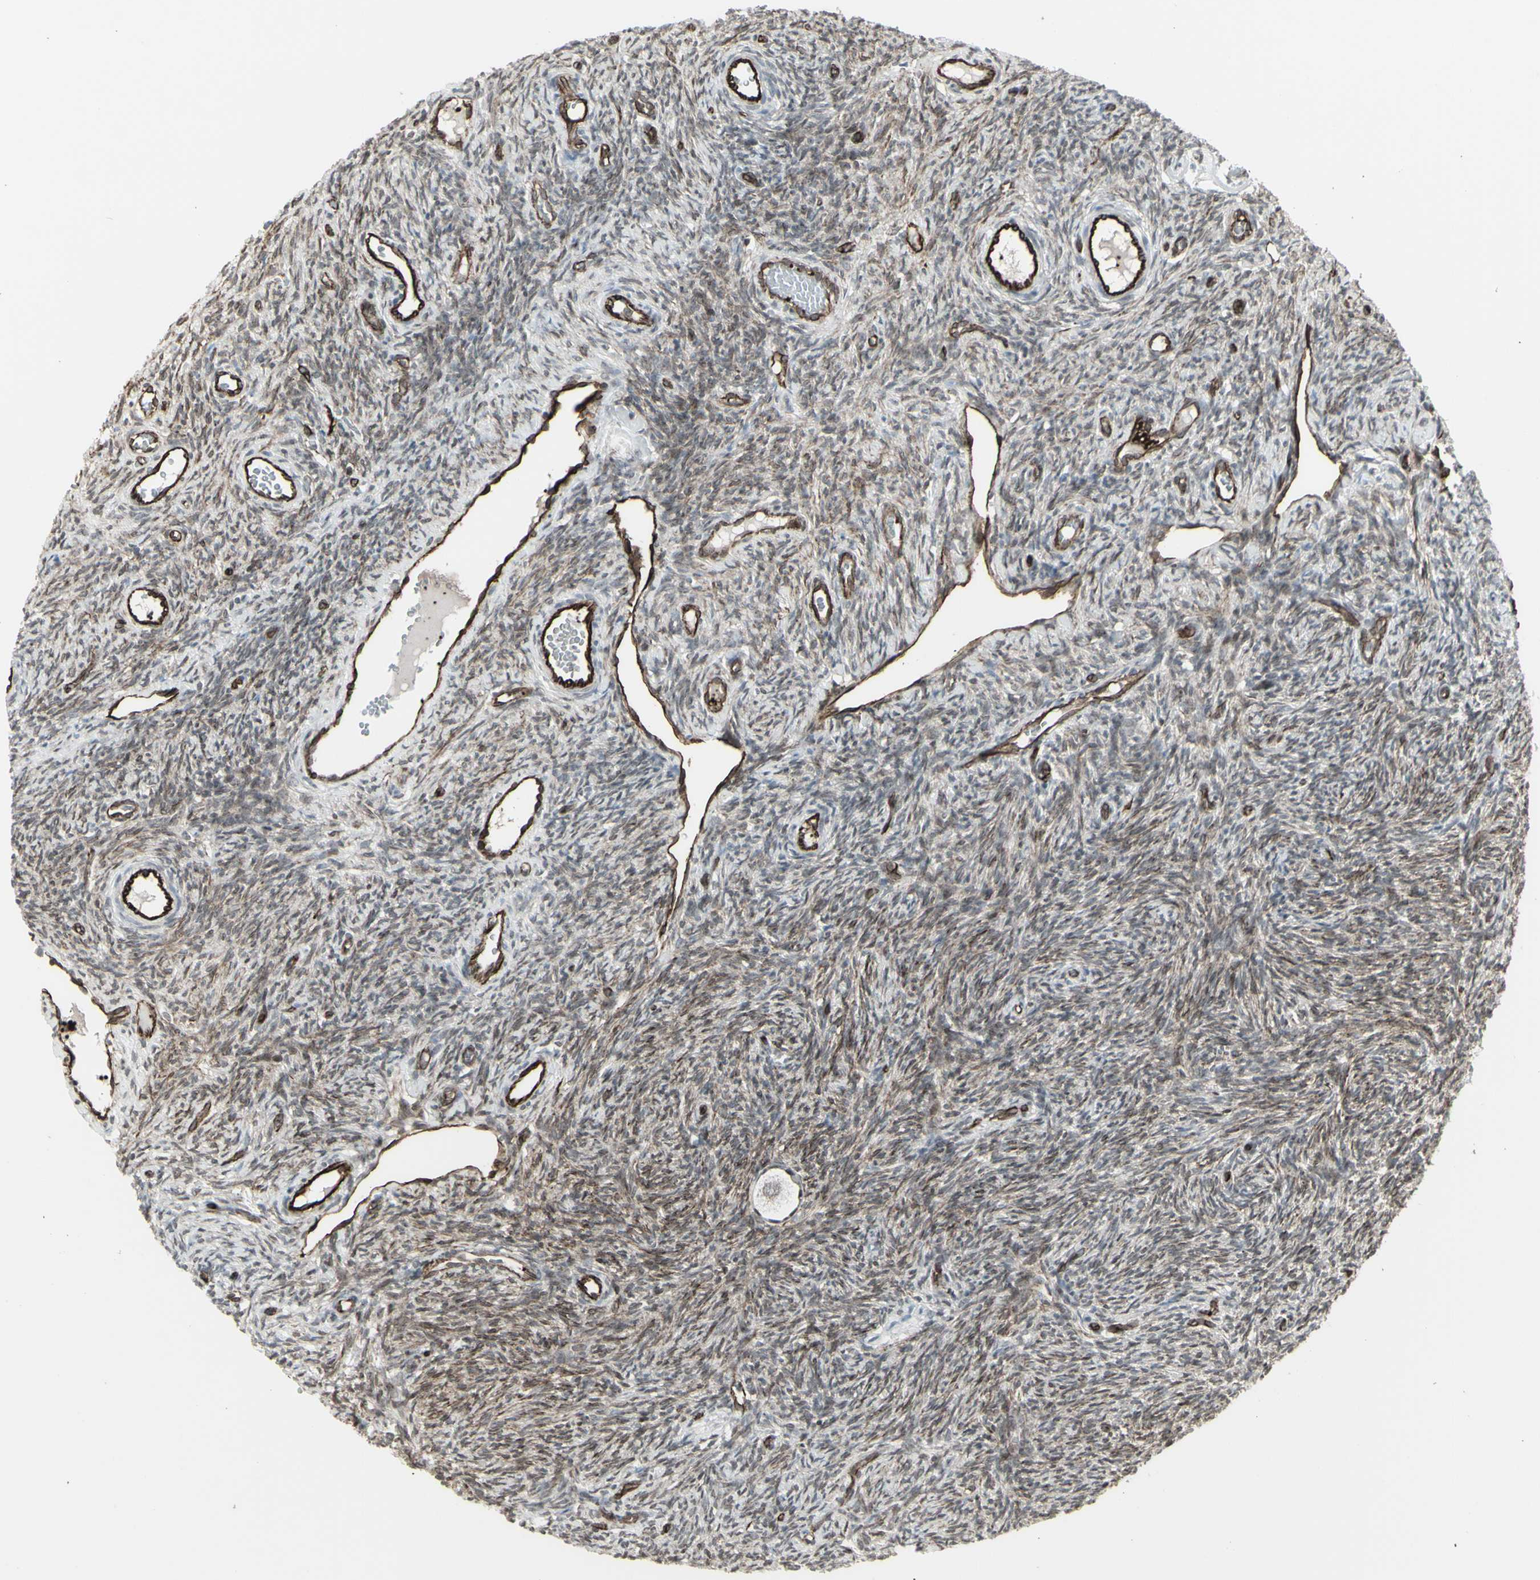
{"staining": {"intensity": "weak", "quantity": "25%-75%", "location": "nuclear"}, "tissue": "ovary", "cell_type": "Follicle cells", "image_type": "normal", "snomed": [{"axis": "morphology", "description": "Normal tissue, NOS"}, {"axis": "topography", "description": "Ovary"}], "caption": "Normal ovary displays weak nuclear expression in approximately 25%-75% of follicle cells.", "gene": "DTX3L", "patient": {"sex": "female", "age": 35}}